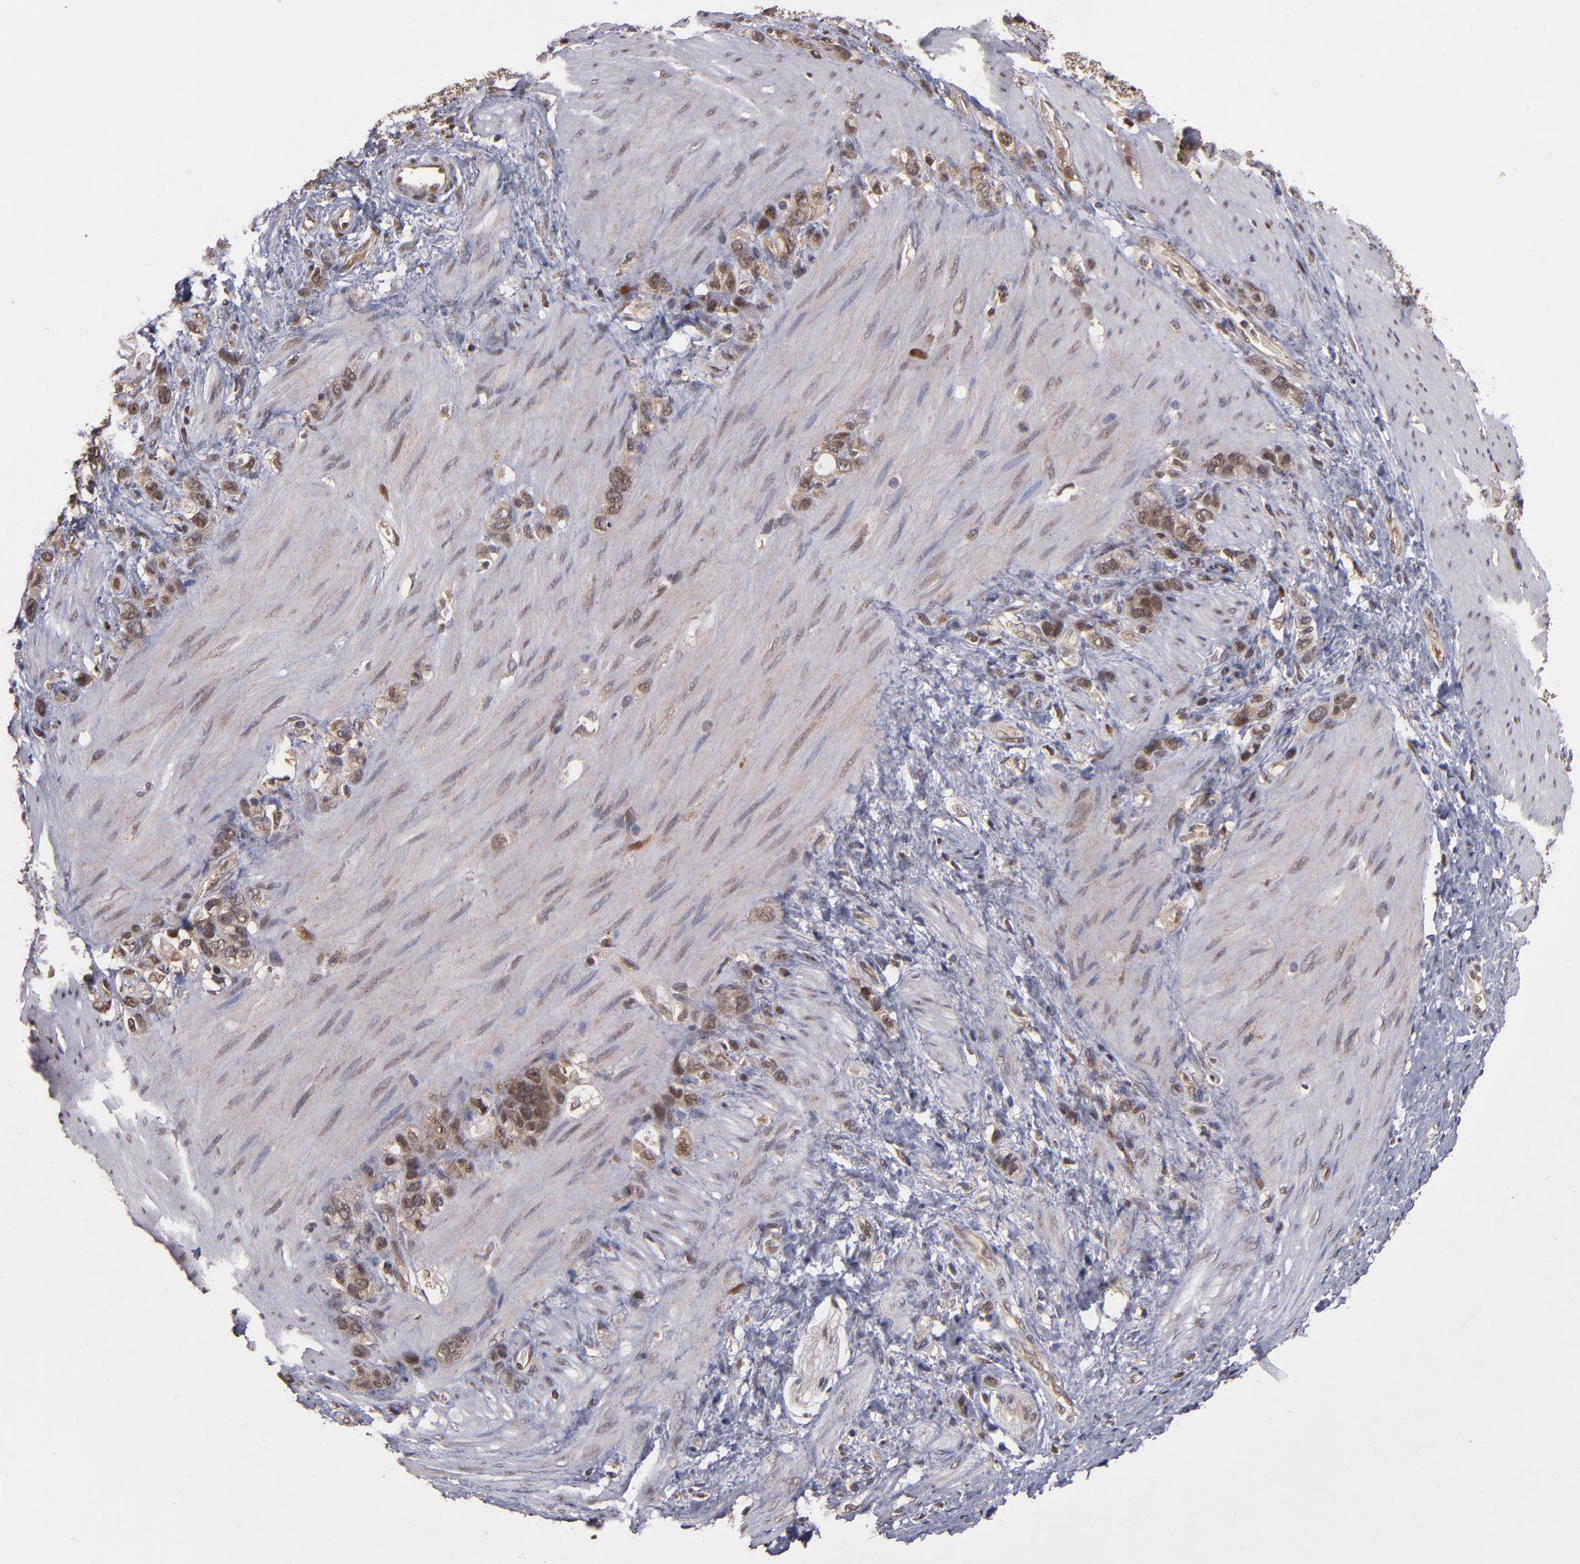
{"staining": {"intensity": "moderate", "quantity": ">75%", "location": "cytoplasmic/membranous,nuclear"}, "tissue": "stomach cancer", "cell_type": "Tumor cells", "image_type": "cancer", "snomed": [{"axis": "morphology", "description": "Normal tissue, NOS"}, {"axis": "morphology", "description": "Adenocarcinoma, NOS"}, {"axis": "morphology", "description": "Adenocarcinoma, High grade"}, {"axis": "topography", "description": "Stomach, upper"}, {"axis": "topography", "description": "Stomach"}], "caption": "Immunohistochemical staining of human stomach adenocarcinoma (high-grade) displays moderate cytoplasmic/membranous and nuclear protein staining in about >75% of tumor cells. The protein is shown in brown color, while the nuclei are stained blue.", "gene": "CUL5", "patient": {"sex": "female", "age": 65}}